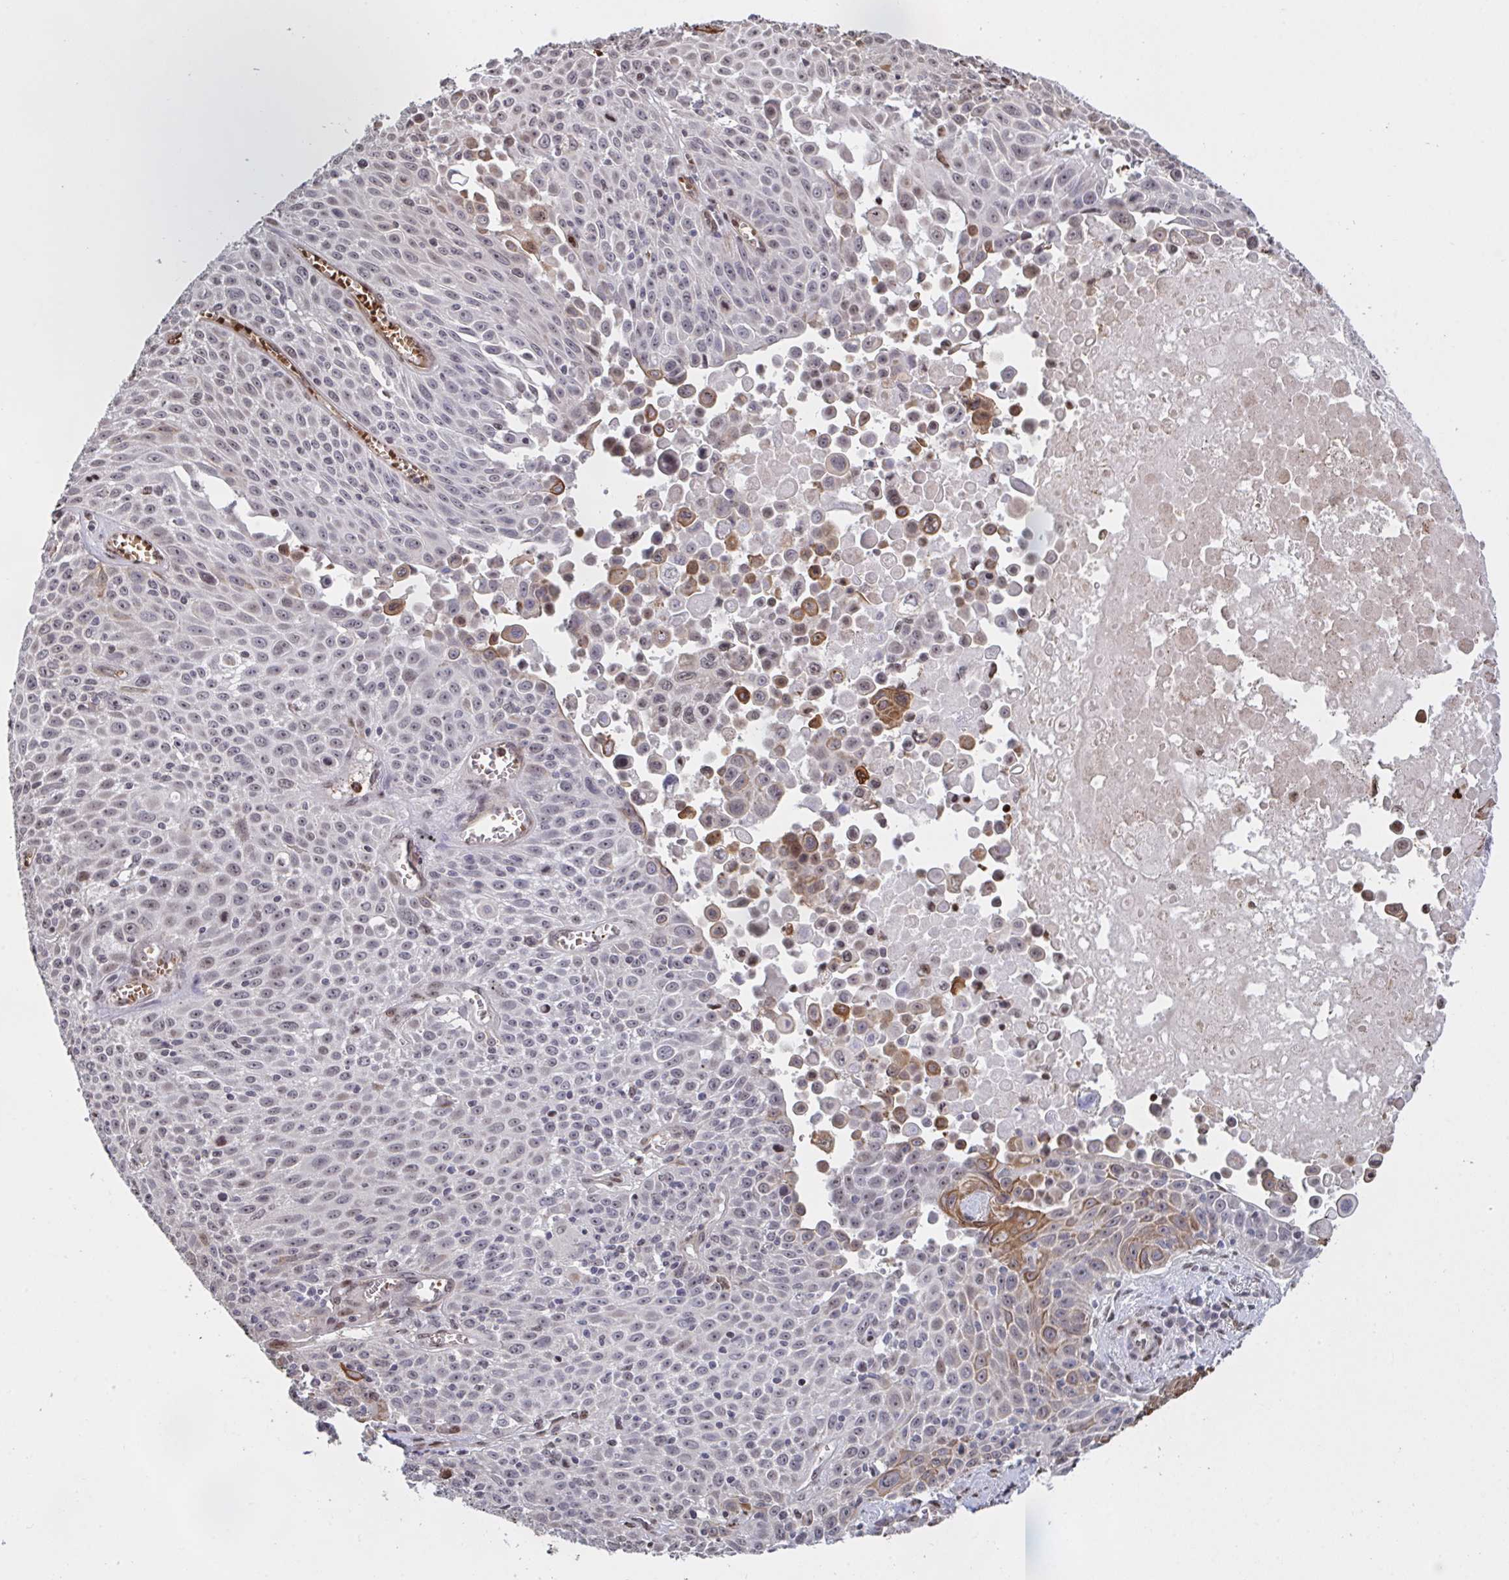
{"staining": {"intensity": "moderate", "quantity": "<25%", "location": "cytoplasmic/membranous,nuclear"}, "tissue": "lung cancer", "cell_type": "Tumor cells", "image_type": "cancer", "snomed": [{"axis": "morphology", "description": "Squamous cell carcinoma, NOS"}, {"axis": "morphology", "description": "Squamous cell carcinoma, metastatic, NOS"}, {"axis": "topography", "description": "Lymph node"}, {"axis": "topography", "description": "Lung"}], "caption": "A low amount of moderate cytoplasmic/membranous and nuclear expression is present in approximately <25% of tumor cells in lung metastatic squamous cell carcinoma tissue. (Brightfield microscopy of DAB IHC at high magnification).", "gene": "PELI2", "patient": {"sex": "female", "age": 62}}